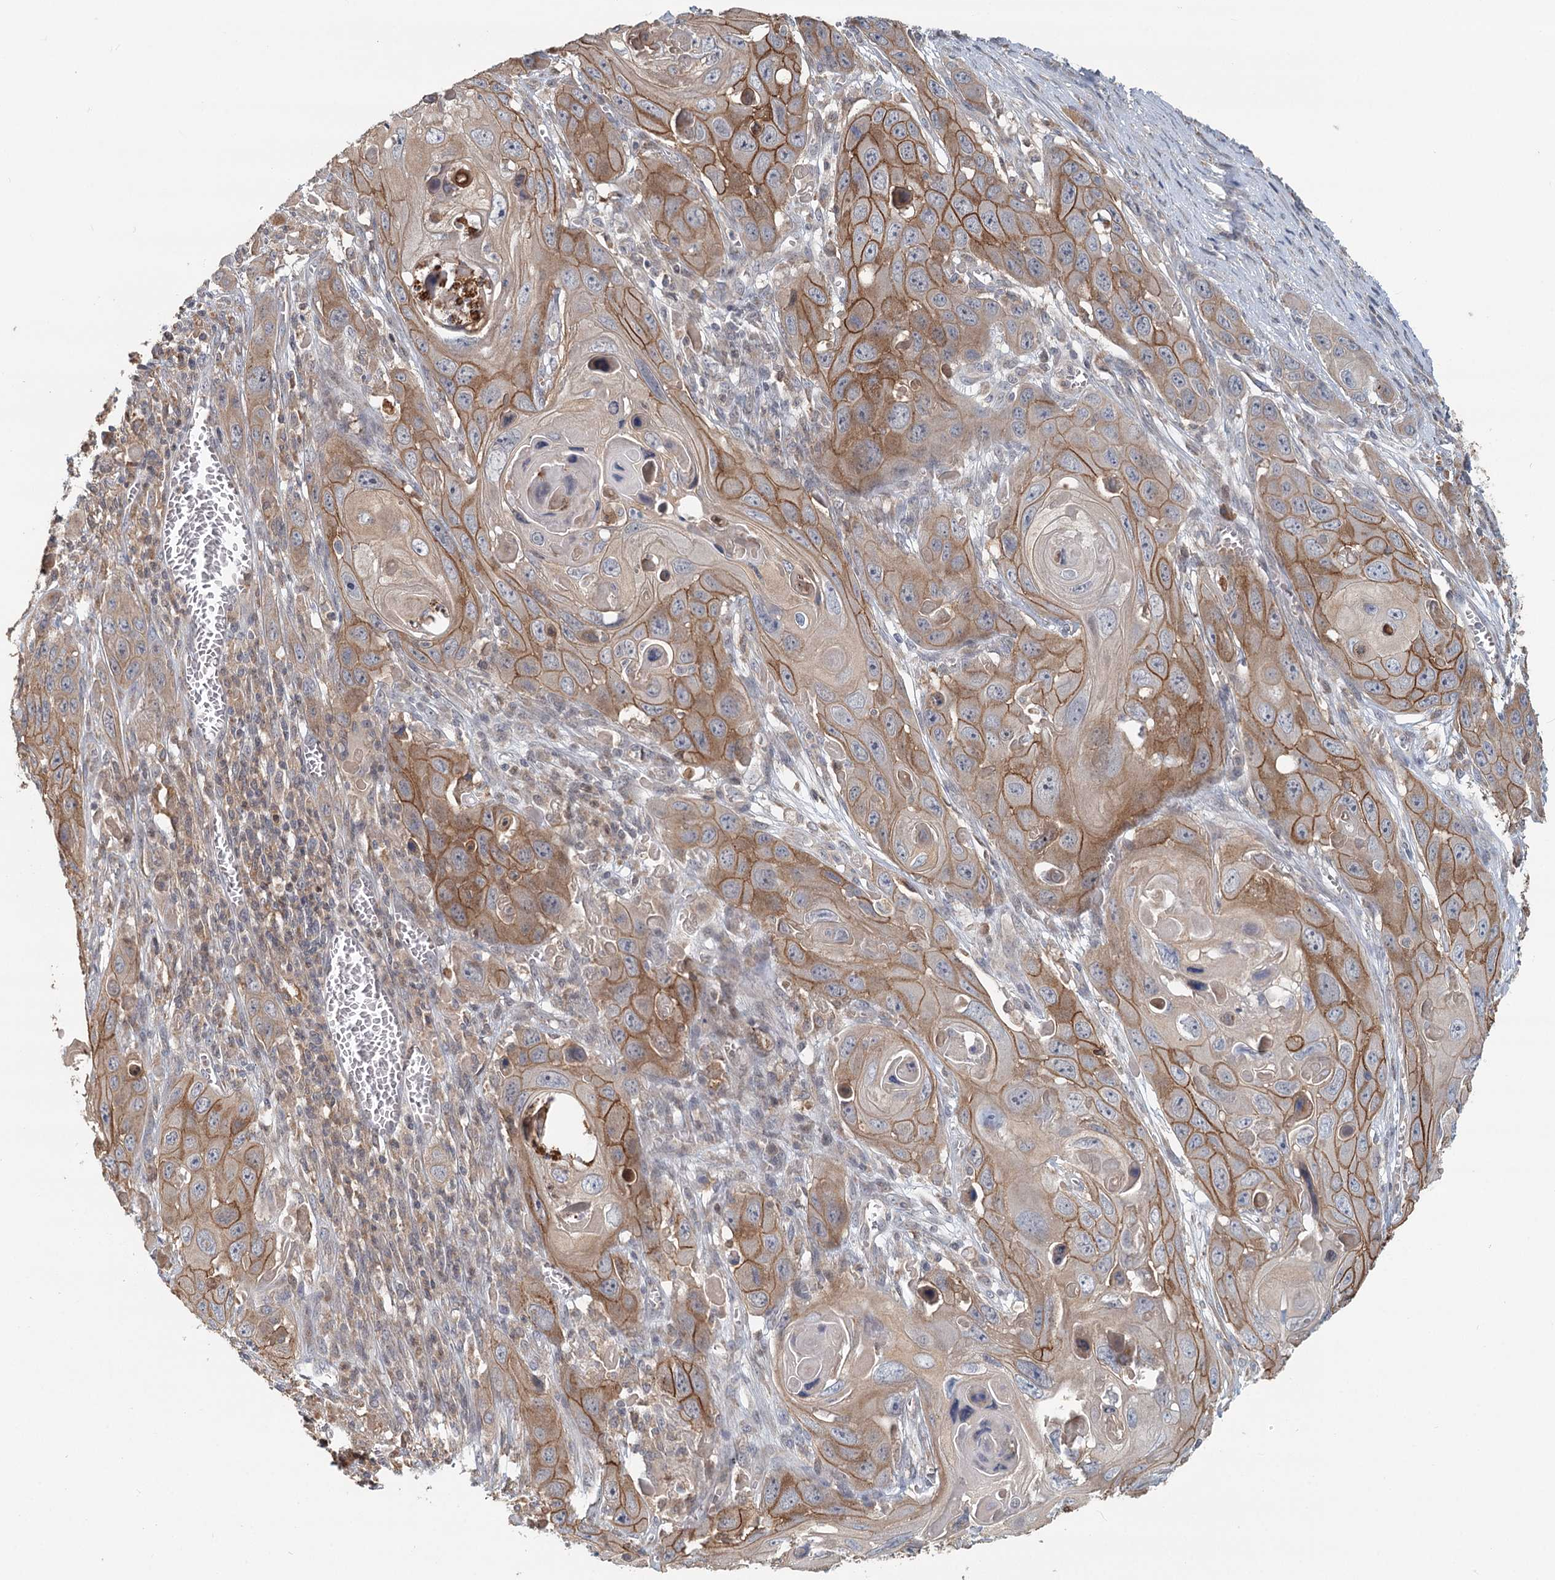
{"staining": {"intensity": "moderate", "quantity": ">75%", "location": "cytoplasmic/membranous"}, "tissue": "skin cancer", "cell_type": "Tumor cells", "image_type": "cancer", "snomed": [{"axis": "morphology", "description": "Squamous cell carcinoma, NOS"}, {"axis": "topography", "description": "Skin"}], "caption": "This micrograph displays immunohistochemistry (IHC) staining of human skin squamous cell carcinoma, with medium moderate cytoplasmic/membranous expression in approximately >75% of tumor cells.", "gene": "RNF111", "patient": {"sex": "male", "age": 55}}